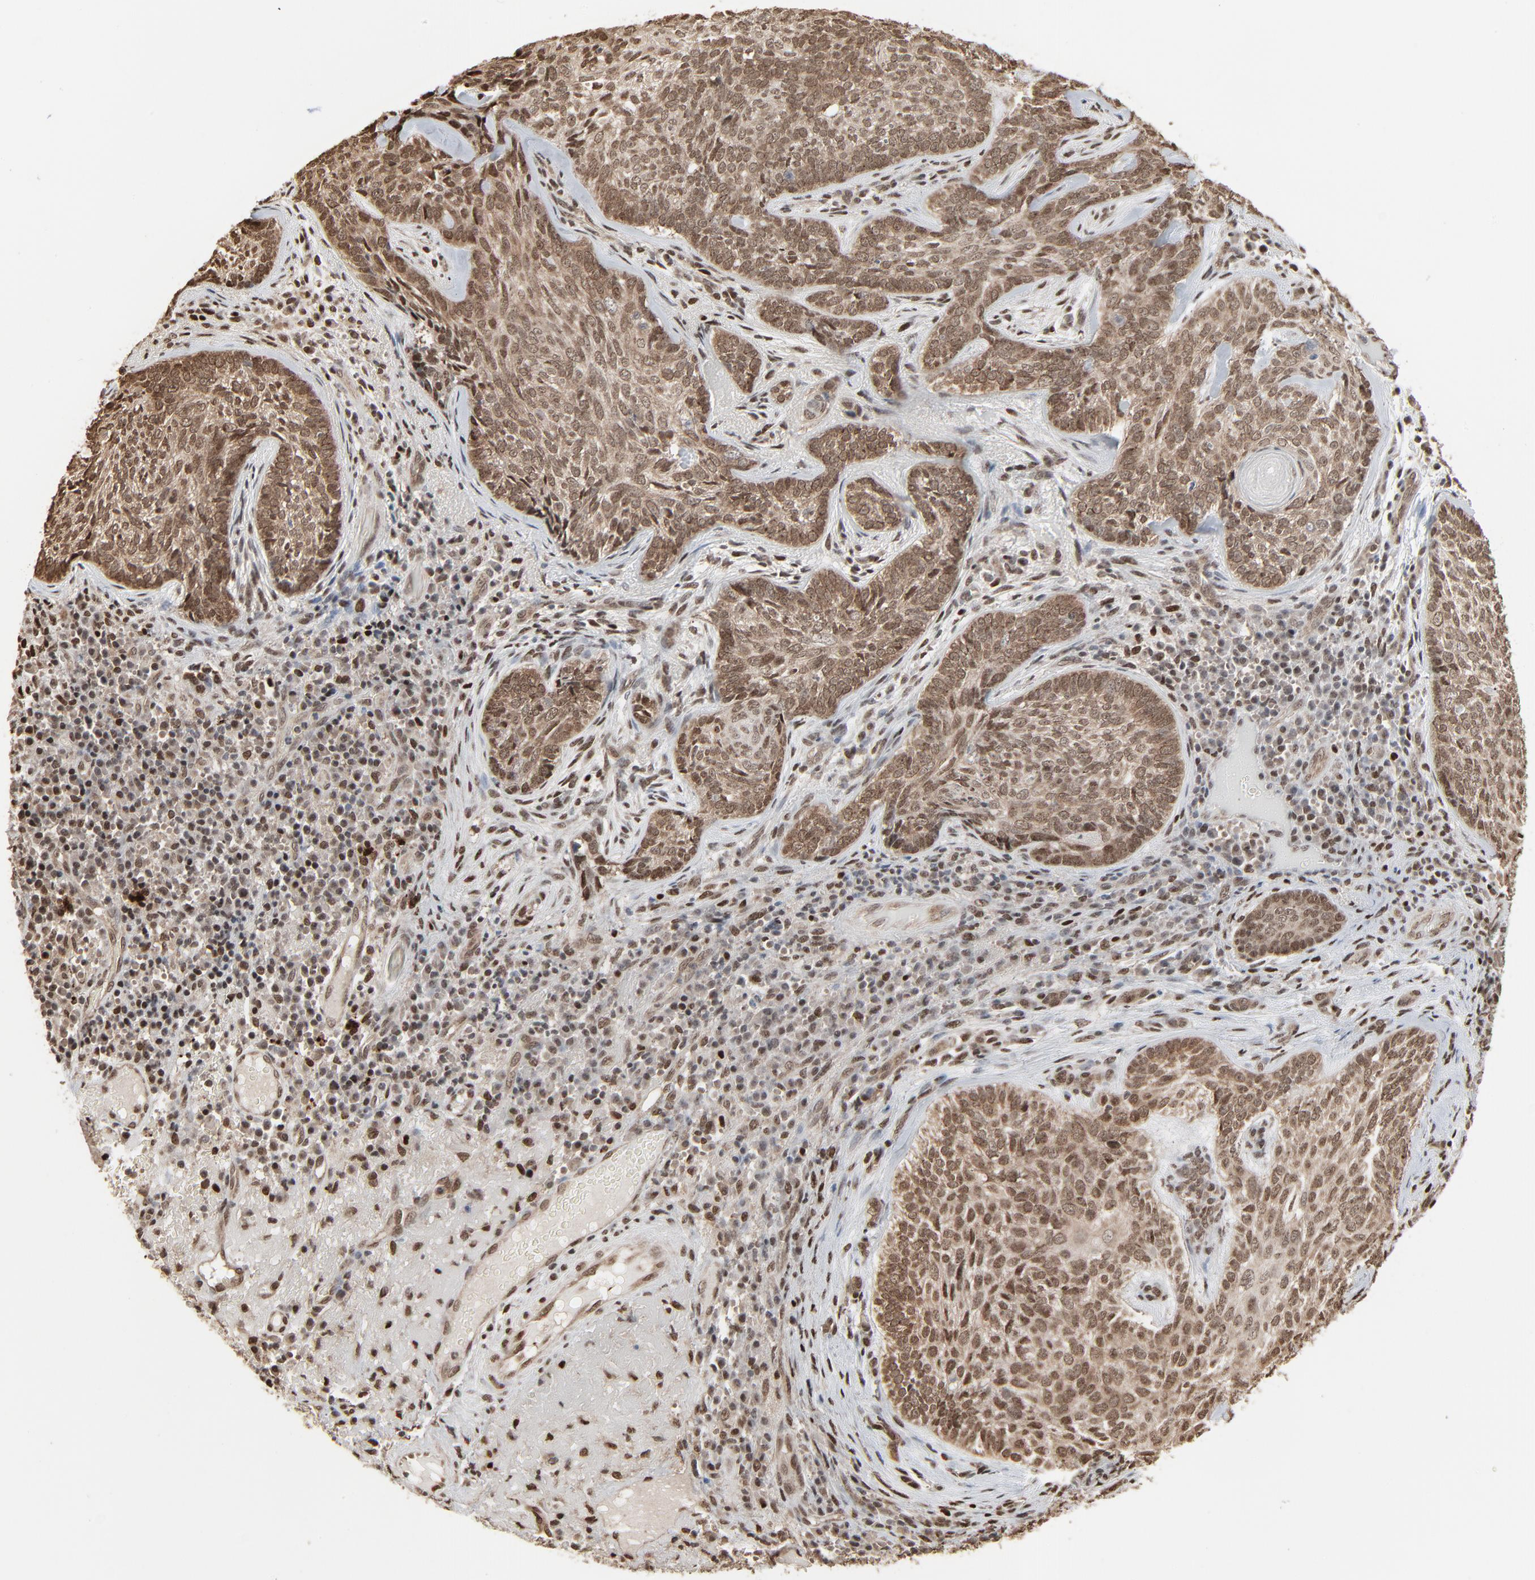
{"staining": {"intensity": "moderate", "quantity": ">75%", "location": "cytoplasmic/membranous,nuclear"}, "tissue": "skin cancer", "cell_type": "Tumor cells", "image_type": "cancer", "snomed": [{"axis": "morphology", "description": "Basal cell carcinoma"}, {"axis": "topography", "description": "Skin"}], "caption": "IHC photomicrograph of basal cell carcinoma (skin) stained for a protein (brown), which shows medium levels of moderate cytoplasmic/membranous and nuclear expression in approximately >75% of tumor cells.", "gene": "MEIS2", "patient": {"sex": "male", "age": 72}}